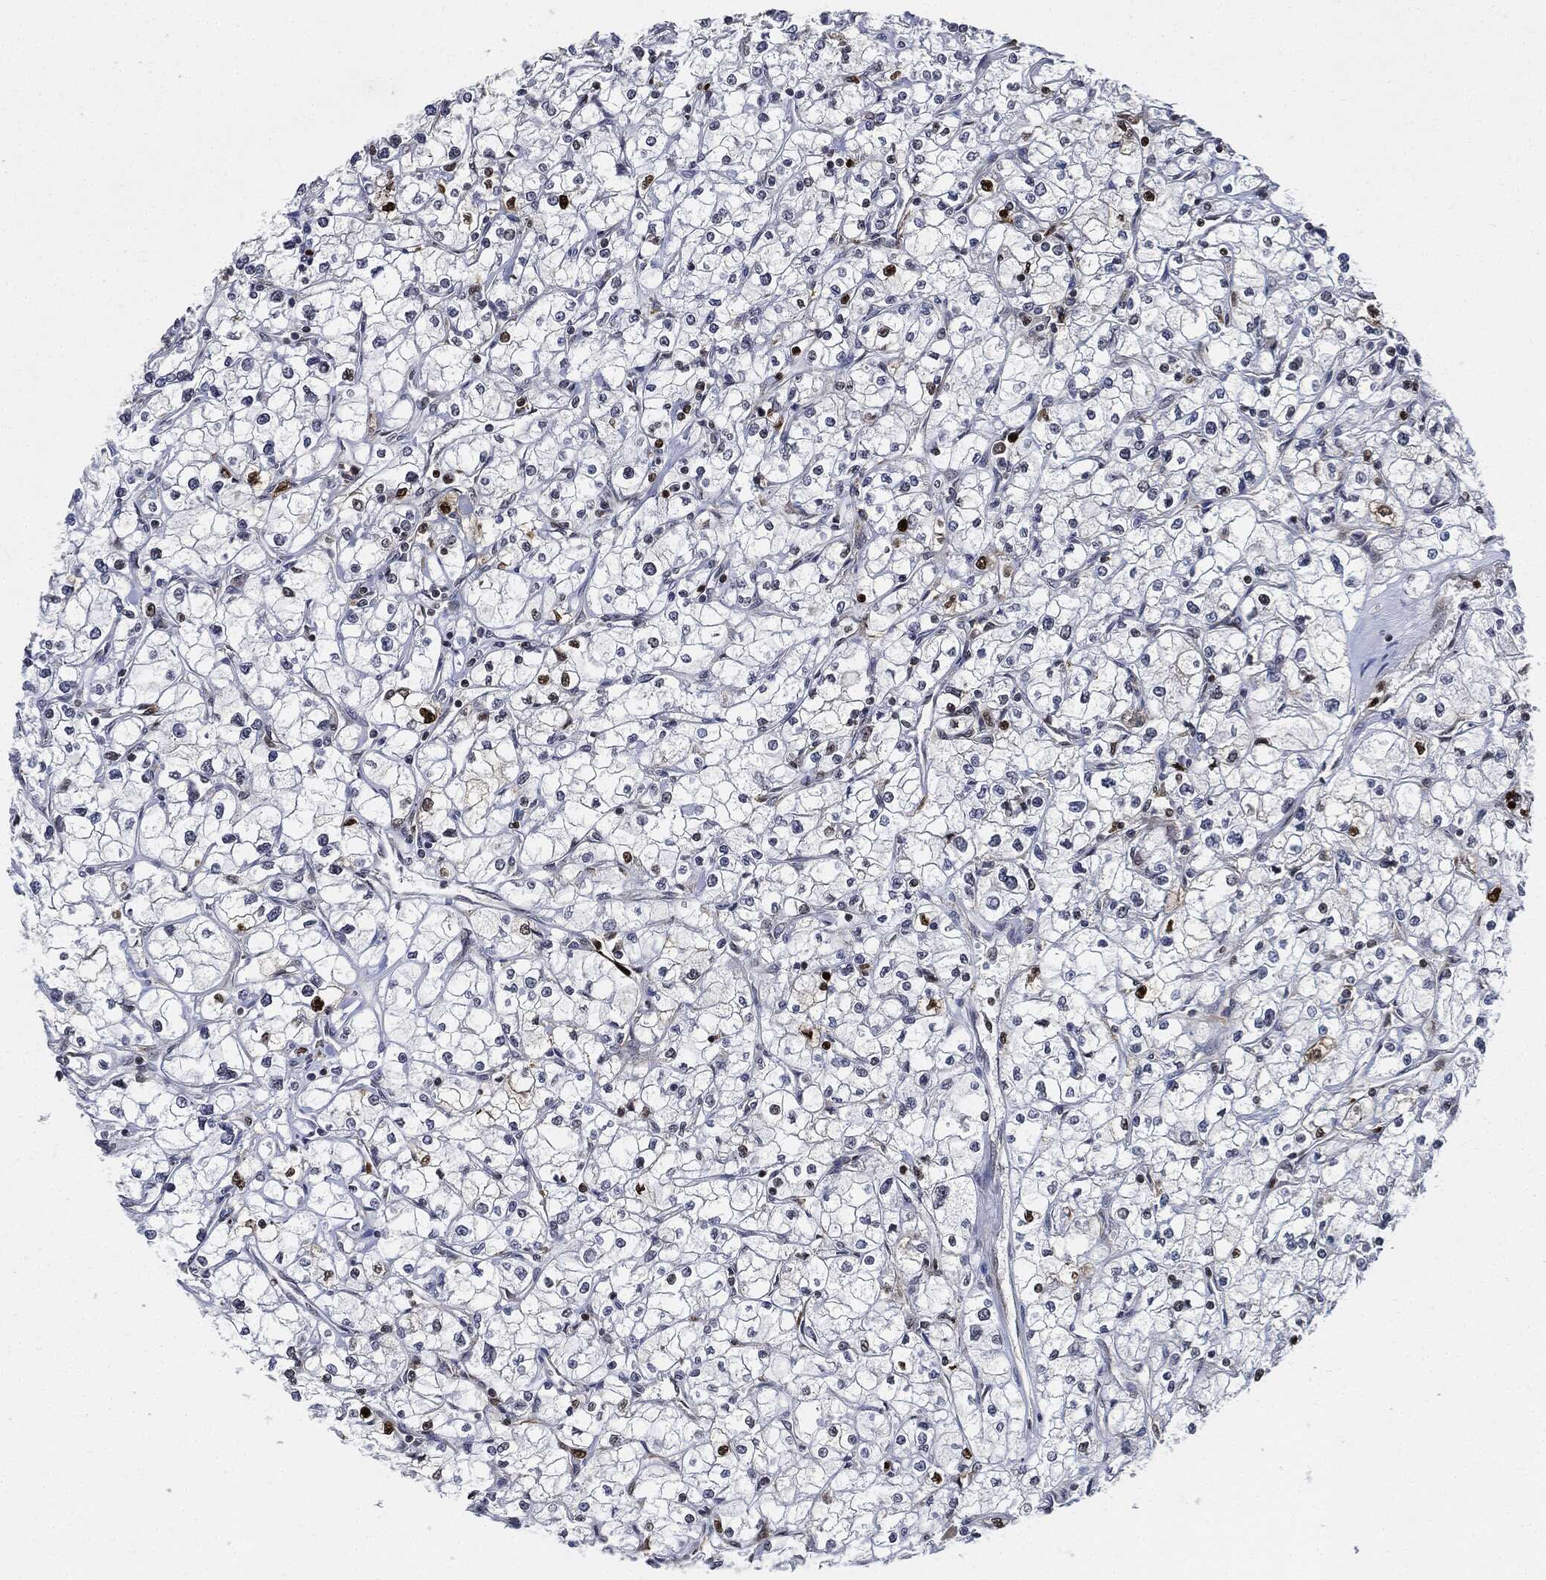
{"staining": {"intensity": "moderate", "quantity": "<25%", "location": "nuclear"}, "tissue": "renal cancer", "cell_type": "Tumor cells", "image_type": "cancer", "snomed": [{"axis": "morphology", "description": "Adenocarcinoma, NOS"}, {"axis": "topography", "description": "Kidney"}], "caption": "Immunohistochemical staining of renal cancer (adenocarcinoma) displays moderate nuclear protein positivity in about <25% of tumor cells. The staining was performed using DAB, with brown indicating positive protein expression. Nuclei are stained blue with hematoxylin.", "gene": "PCNA", "patient": {"sex": "male", "age": 67}}